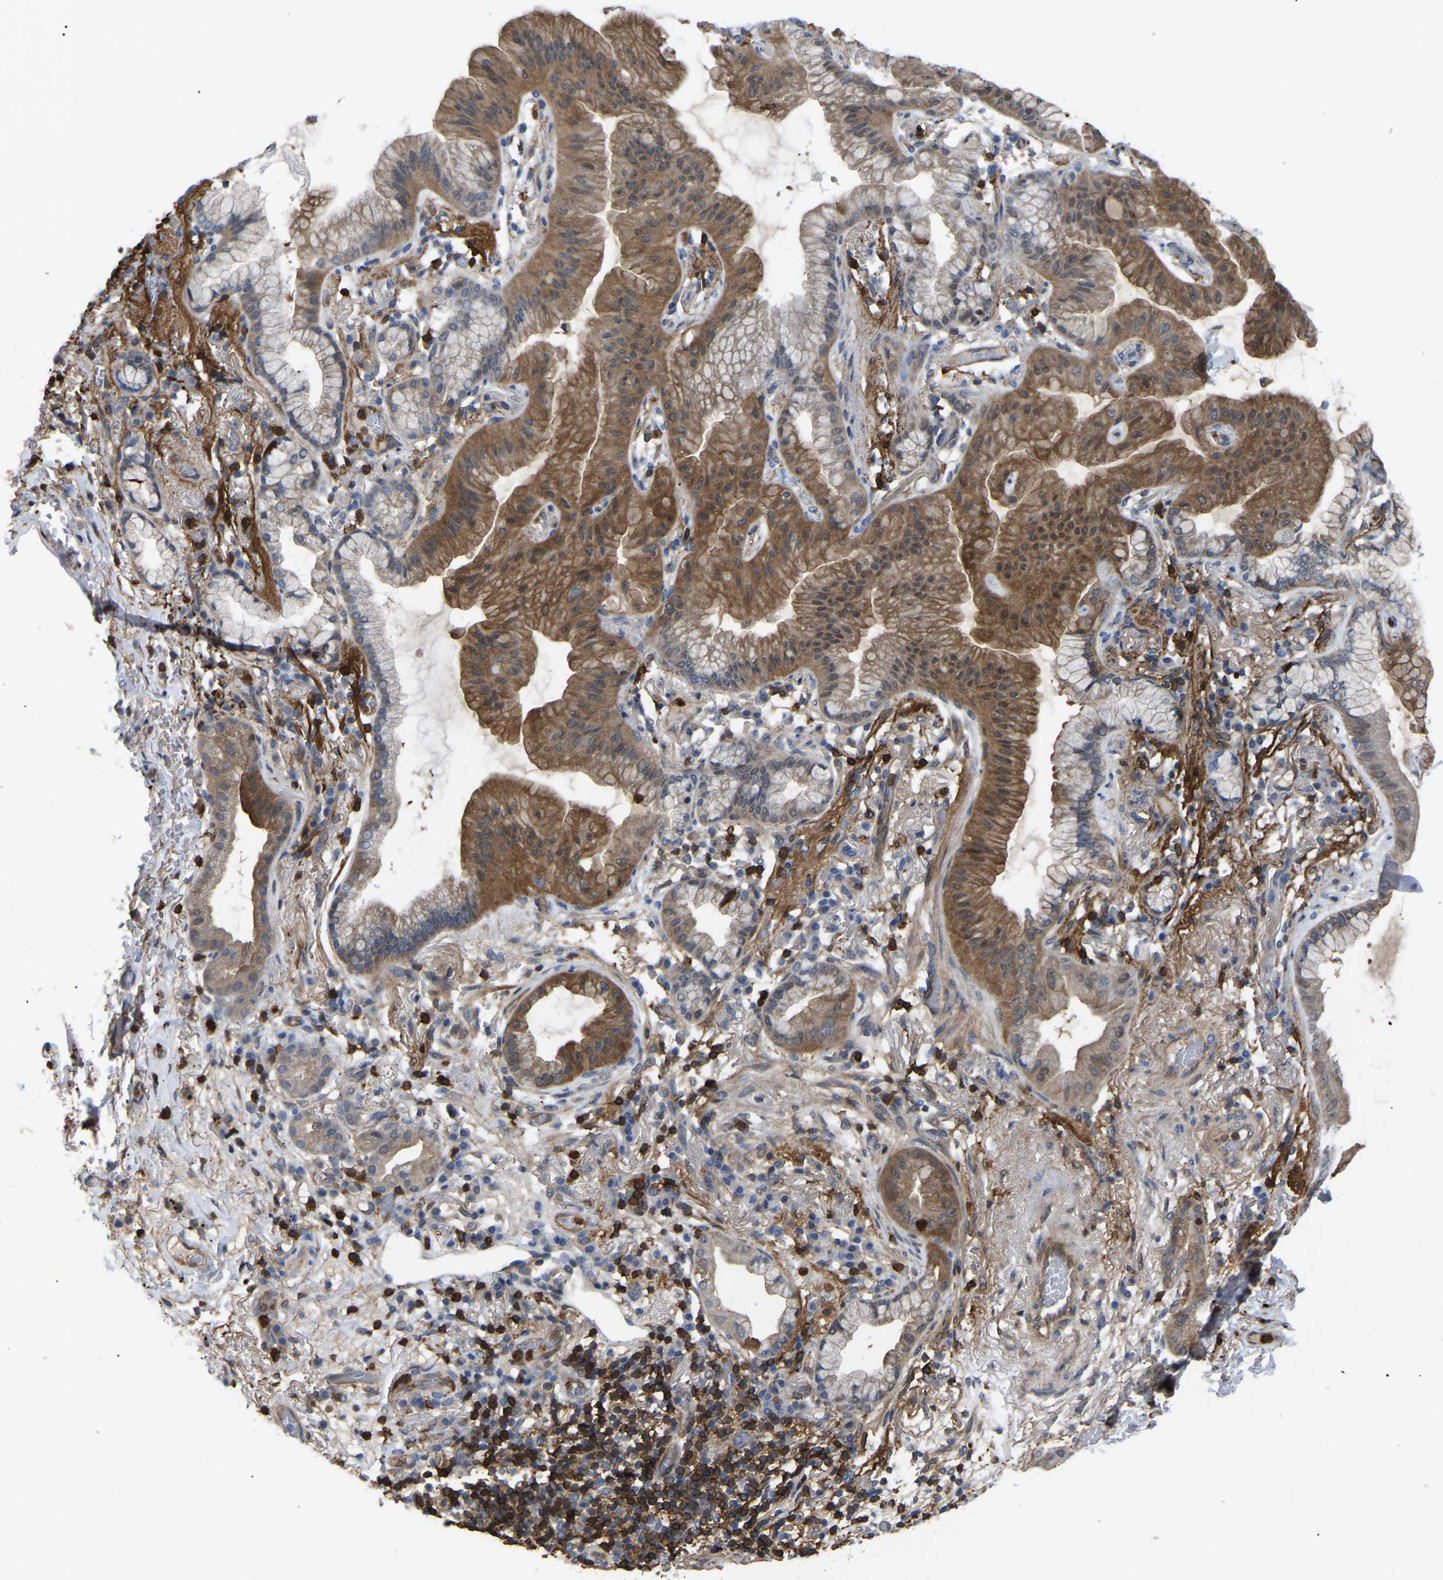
{"staining": {"intensity": "moderate", "quantity": ">75%", "location": "cytoplasmic/membranous"}, "tissue": "lung cancer", "cell_type": "Tumor cells", "image_type": "cancer", "snomed": [{"axis": "morphology", "description": "Normal tissue, NOS"}, {"axis": "morphology", "description": "Adenocarcinoma, NOS"}, {"axis": "topography", "description": "Bronchus"}, {"axis": "topography", "description": "Lung"}], "caption": "This is an image of immunohistochemistry (IHC) staining of lung adenocarcinoma, which shows moderate expression in the cytoplasmic/membranous of tumor cells.", "gene": "CIT", "patient": {"sex": "female", "age": 70}}